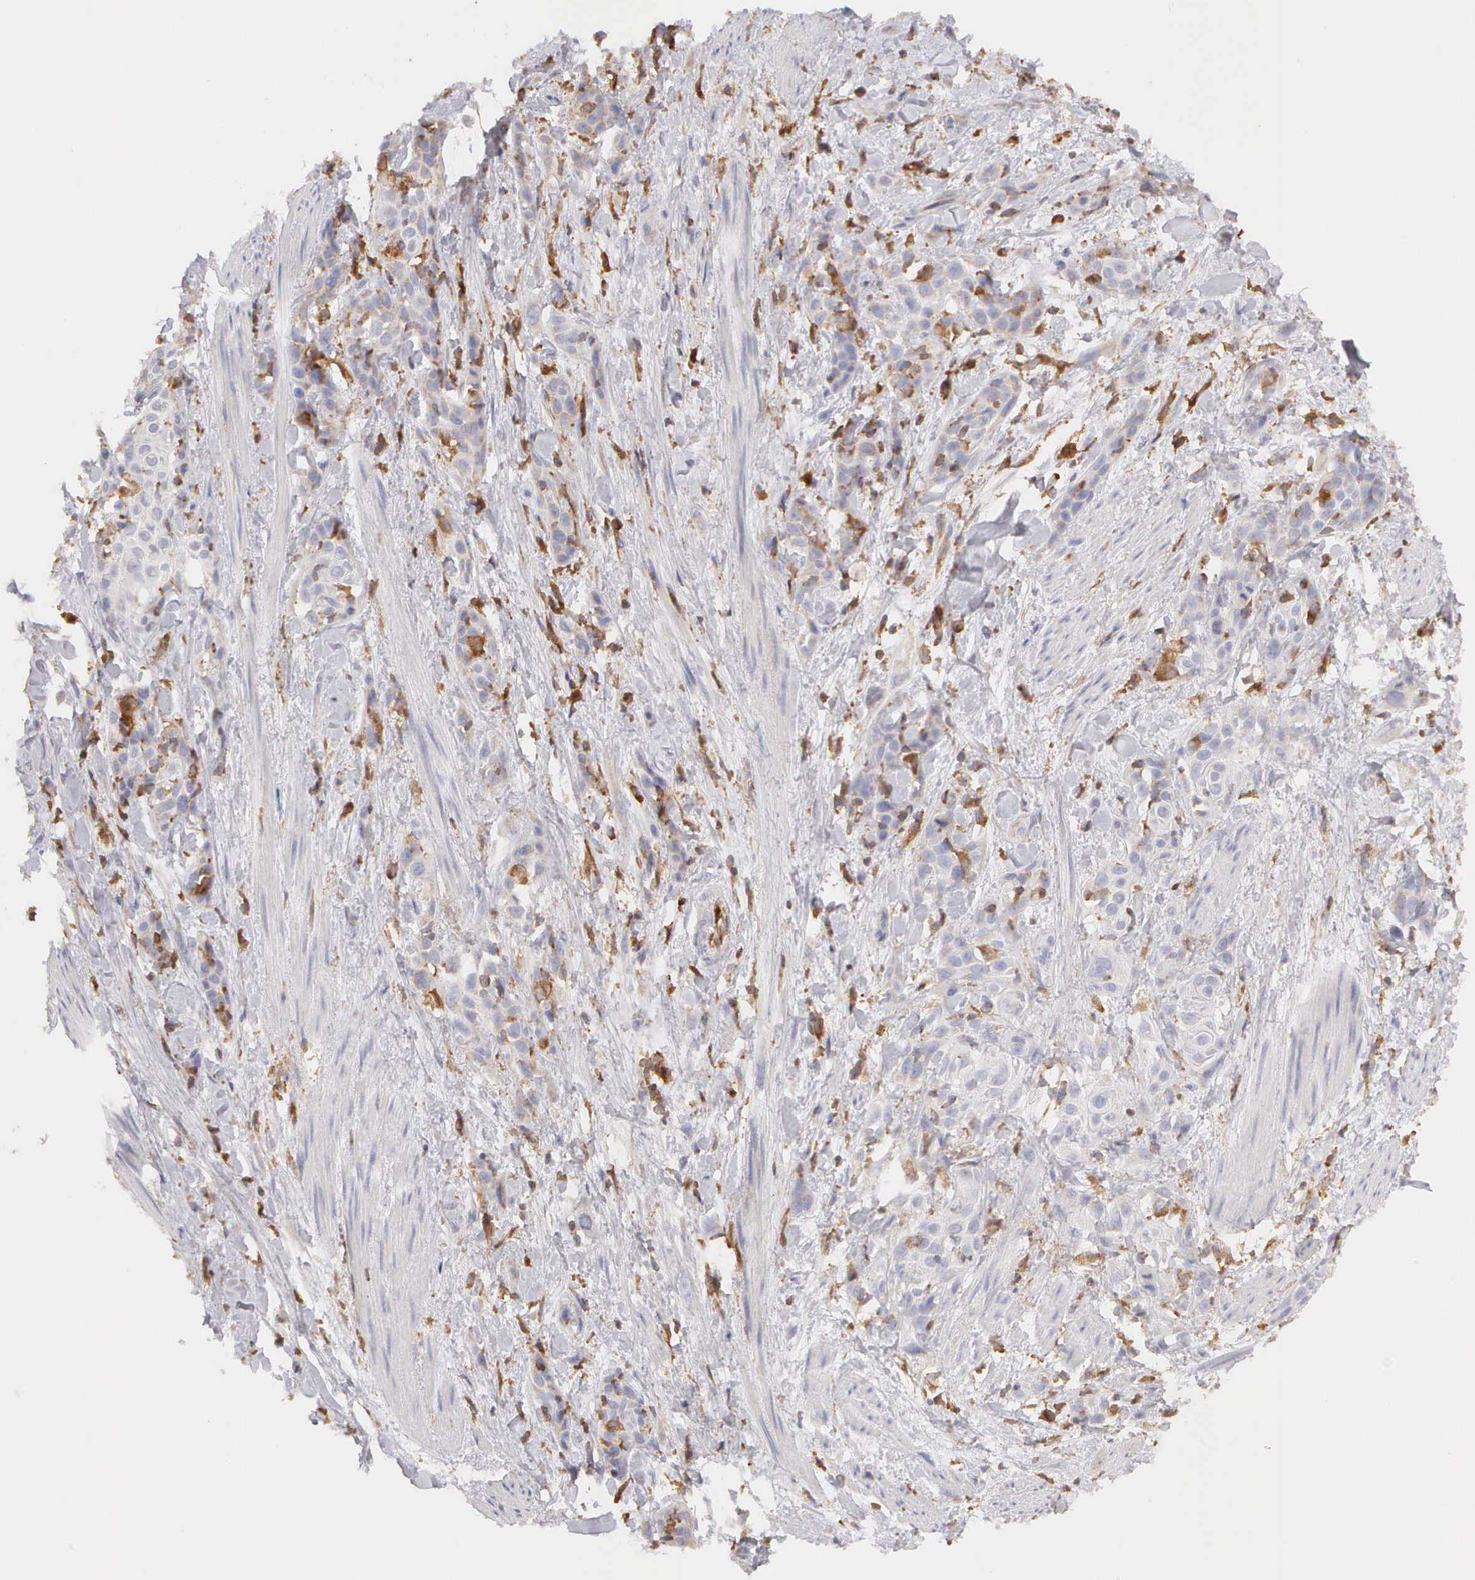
{"staining": {"intensity": "negative", "quantity": "none", "location": "none"}, "tissue": "skin cancer", "cell_type": "Tumor cells", "image_type": "cancer", "snomed": [{"axis": "morphology", "description": "Squamous cell carcinoma, NOS"}, {"axis": "topography", "description": "Skin"}, {"axis": "topography", "description": "Anal"}], "caption": "High power microscopy histopathology image of an IHC image of skin cancer (squamous cell carcinoma), revealing no significant expression in tumor cells.", "gene": "ARHGAP4", "patient": {"sex": "male", "age": 64}}